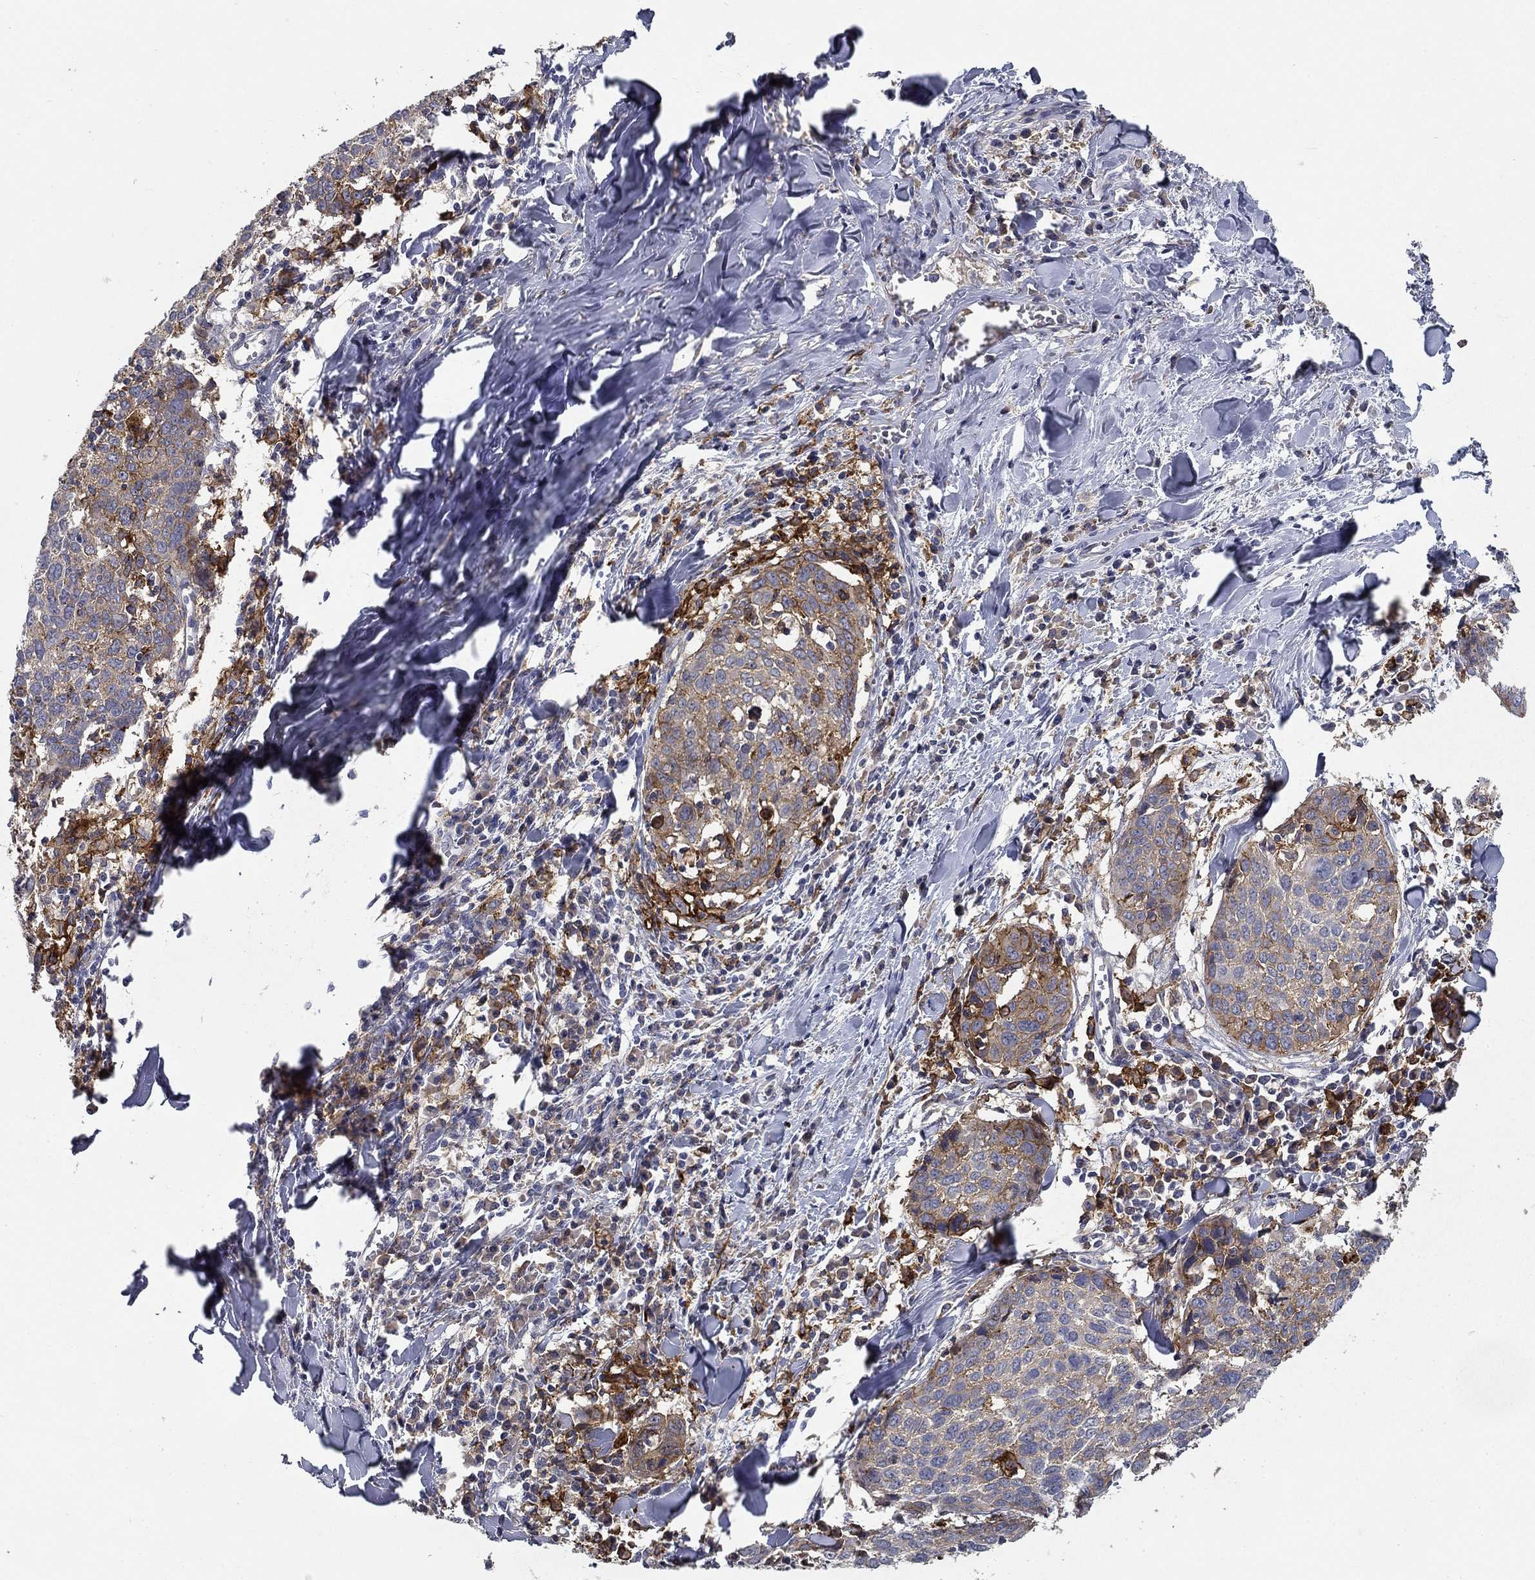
{"staining": {"intensity": "strong", "quantity": "25%-75%", "location": "cytoplasmic/membranous"}, "tissue": "lung cancer", "cell_type": "Tumor cells", "image_type": "cancer", "snomed": [{"axis": "morphology", "description": "Squamous cell carcinoma, NOS"}, {"axis": "topography", "description": "Lung"}], "caption": "This image demonstrates immunohistochemistry staining of human lung squamous cell carcinoma, with high strong cytoplasmic/membranous staining in approximately 25%-75% of tumor cells.", "gene": "CD274", "patient": {"sex": "male", "age": 57}}